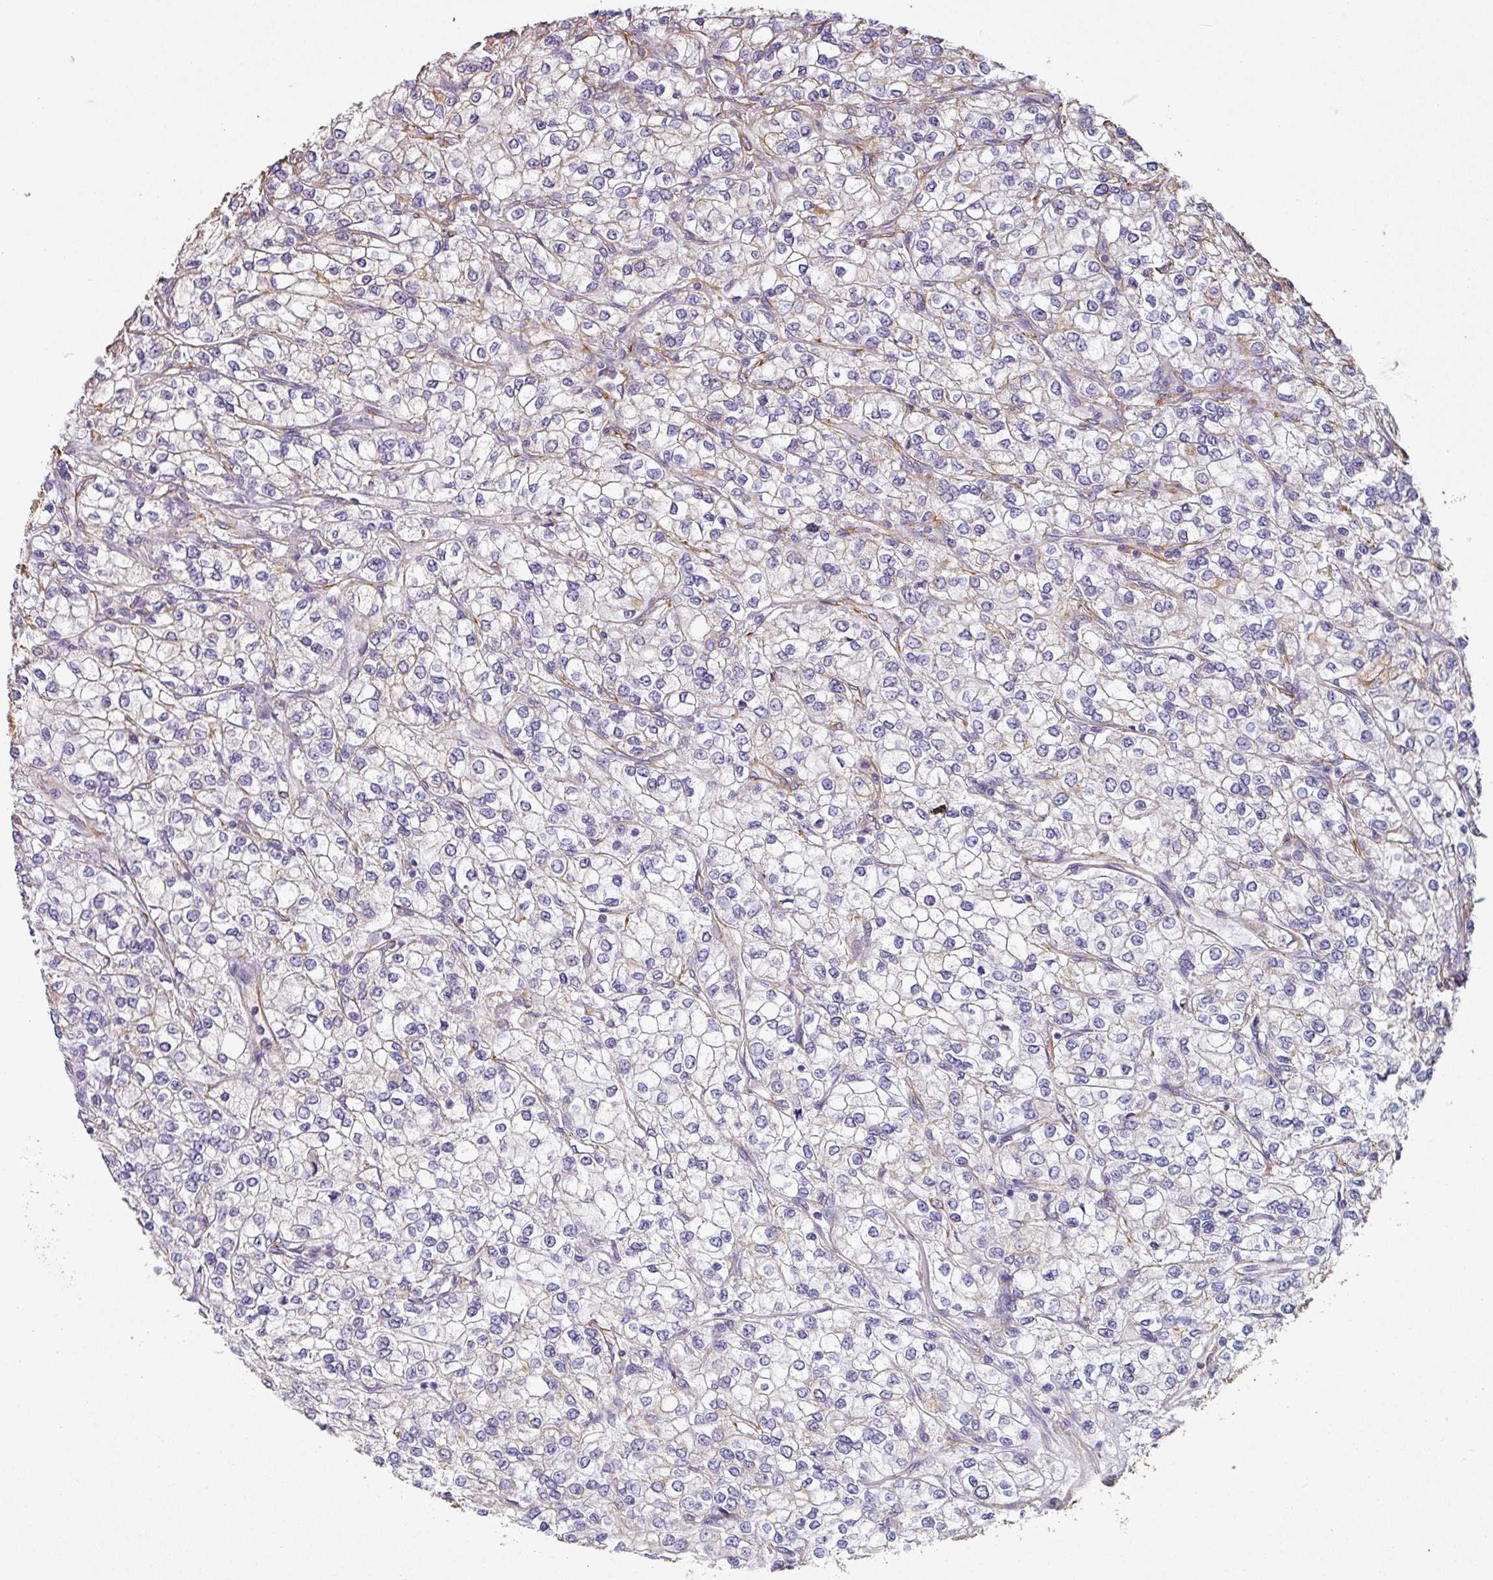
{"staining": {"intensity": "negative", "quantity": "none", "location": "none"}, "tissue": "renal cancer", "cell_type": "Tumor cells", "image_type": "cancer", "snomed": [{"axis": "morphology", "description": "Adenocarcinoma, NOS"}, {"axis": "topography", "description": "Kidney"}], "caption": "This is an immunohistochemistry image of human renal cancer (adenocarcinoma). There is no positivity in tumor cells.", "gene": "ZNF280C", "patient": {"sex": "male", "age": 80}}